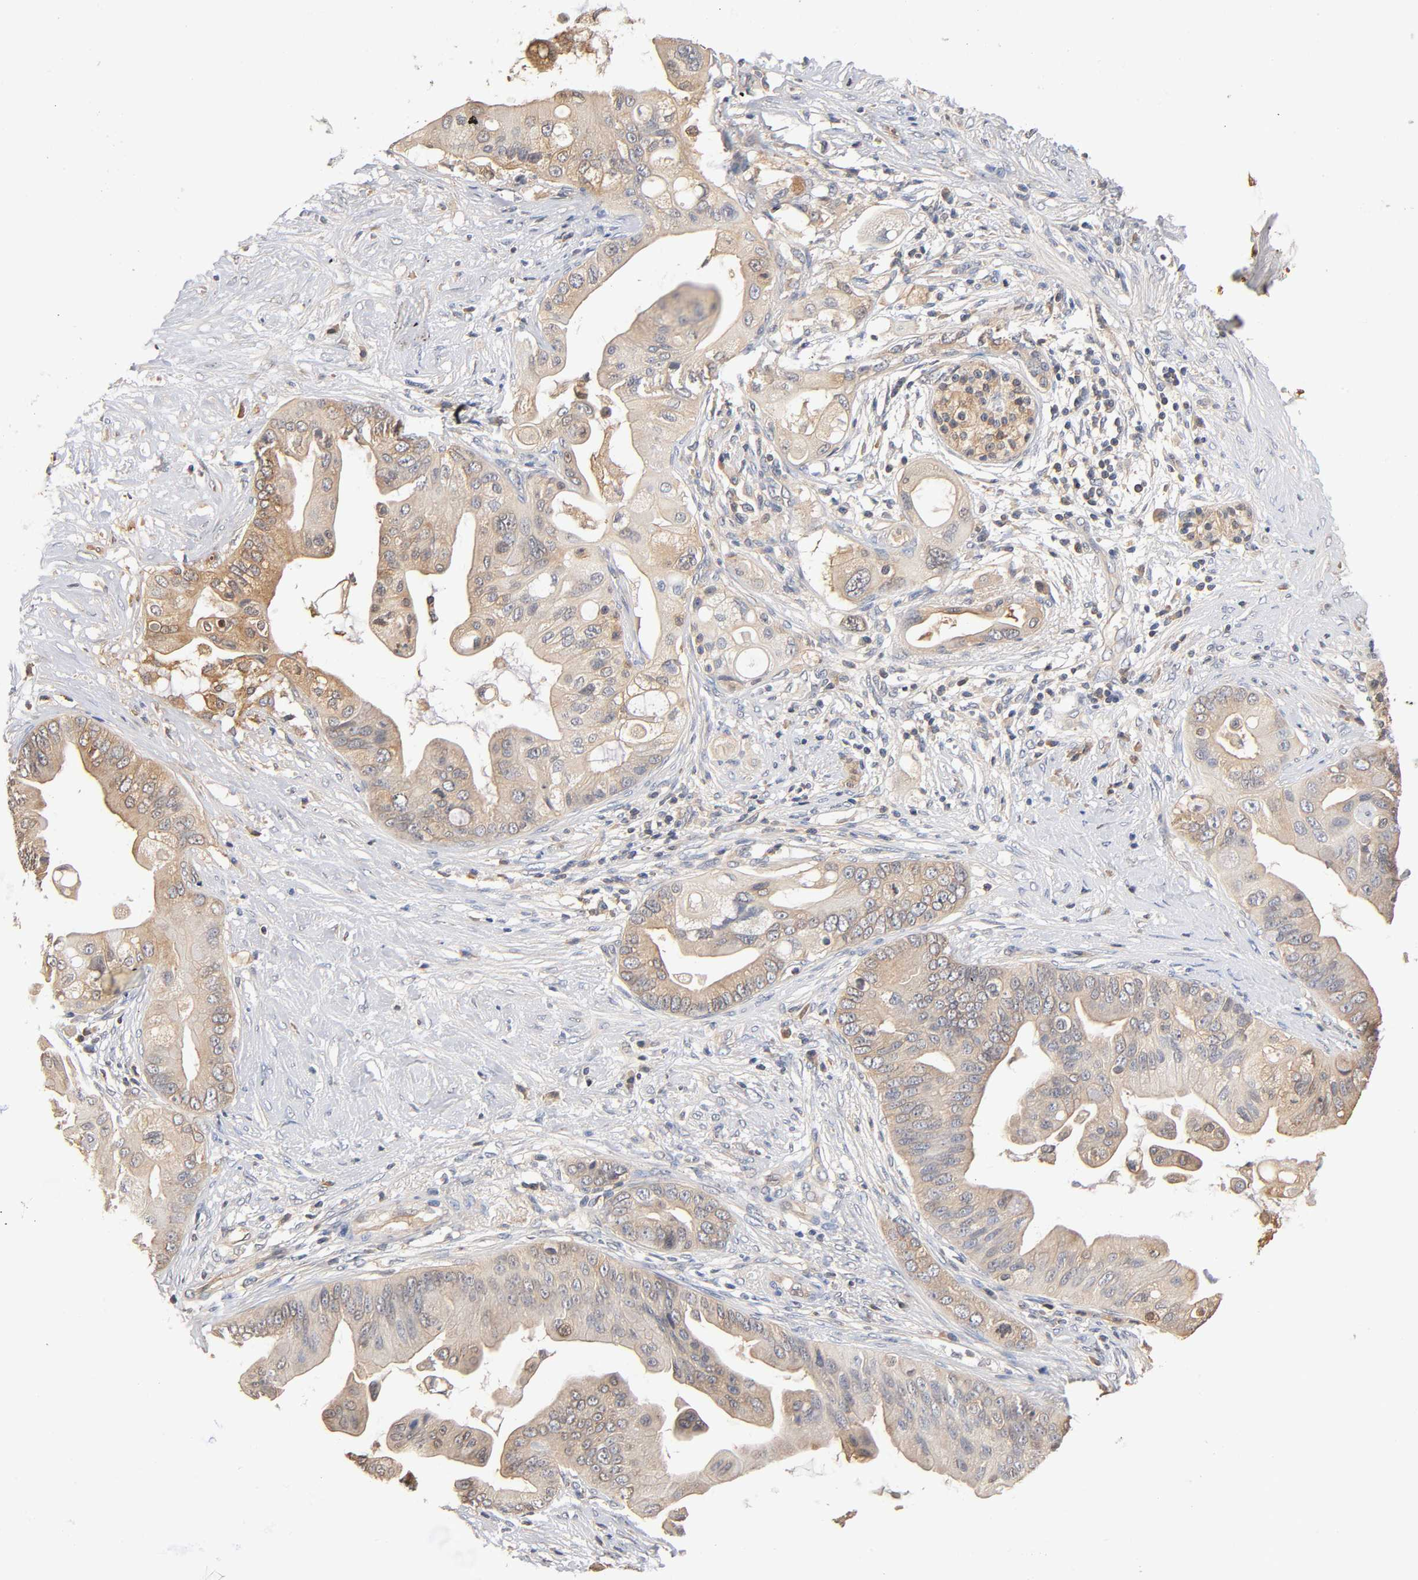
{"staining": {"intensity": "weak", "quantity": ">75%", "location": "cytoplasmic/membranous"}, "tissue": "pancreatic cancer", "cell_type": "Tumor cells", "image_type": "cancer", "snomed": [{"axis": "morphology", "description": "Adenocarcinoma, NOS"}, {"axis": "topography", "description": "Pancreas"}], "caption": "This micrograph exhibits immunohistochemistry staining of human pancreatic cancer (adenocarcinoma), with low weak cytoplasmic/membranous positivity in approximately >75% of tumor cells.", "gene": "ALDOA", "patient": {"sex": "female", "age": 75}}